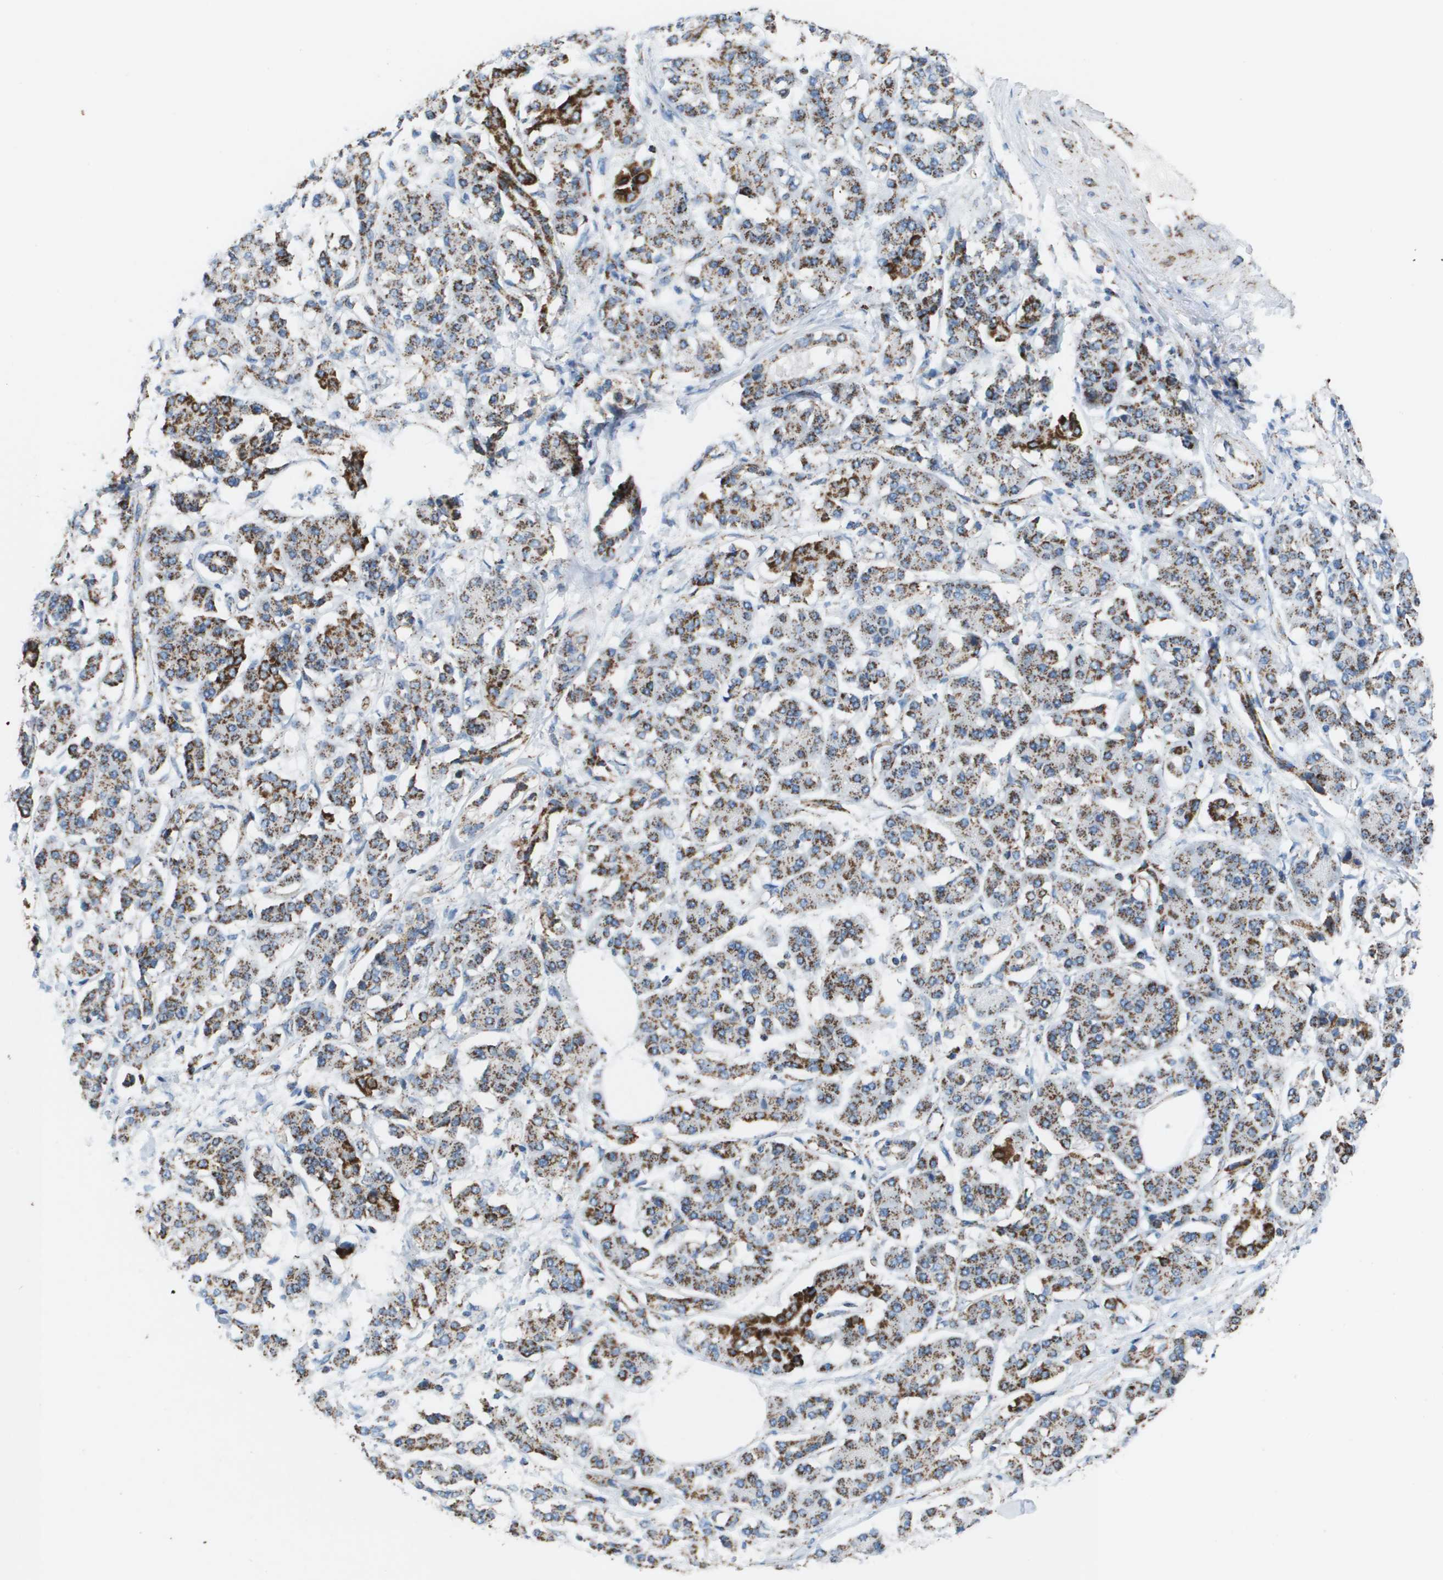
{"staining": {"intensity": "strong", "quantity": ">75%", "location": "cytoplasmic/membranous"}, "tissue": "pancreatic cancer", "cell_type": "Tumor cells", "image_type": "cancer", "snomed": [{"axis": "morphology", "description": "Adenocarcinoma, NOS"}, {"axis": "topography", "description": "Pancreas"}], "caption": "Pancreatic cancer (adenocarcinoma) was stained to show a protein in brown. There is high levels of strong cytoplasmic/membranous staining in about >75% of tumor cells. (IHC, brightfield microscopy, high magnification).", "gene": "ATP5F1B", "patient": {"sex": "female", "age": 56}}